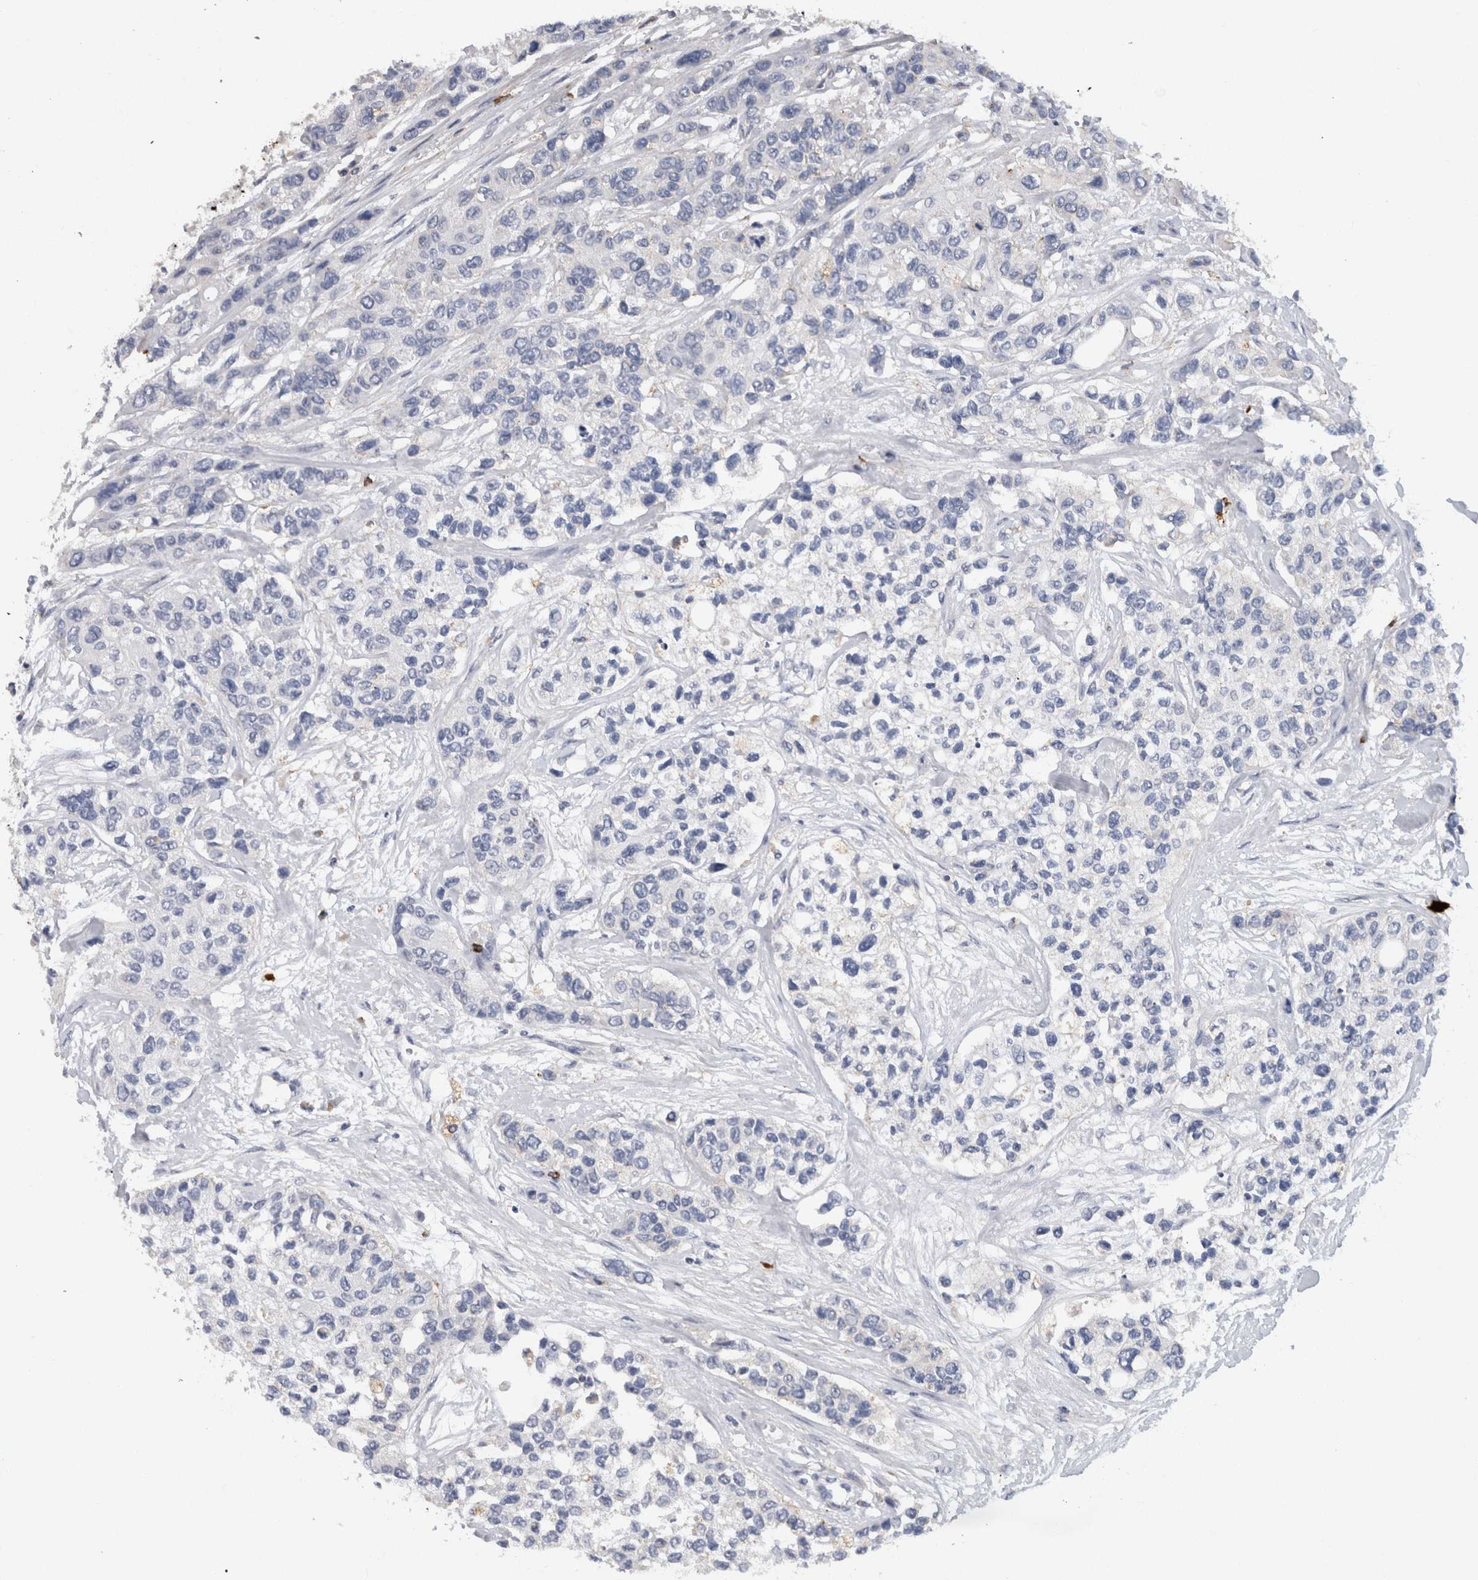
{"staining": {"intensity": "negative", "quantity": "none", "location": "none"}, "tissue": "urothelial cancer", "cell_type": "Tumor cells", "image_type": "cancer", "snomed": [{"axis": "morphology", "description": "Urothelial carcinoma, High grade"}, {"axis": "topography", "description": "Urinary bladder"}], "caption": "Urothelial carcinoma (high-grade) was stained to show a protein in brown. There is no significant expression in tumor cells.", "gene": "CD63", "patient": {"sex": "female", "age": 56}}